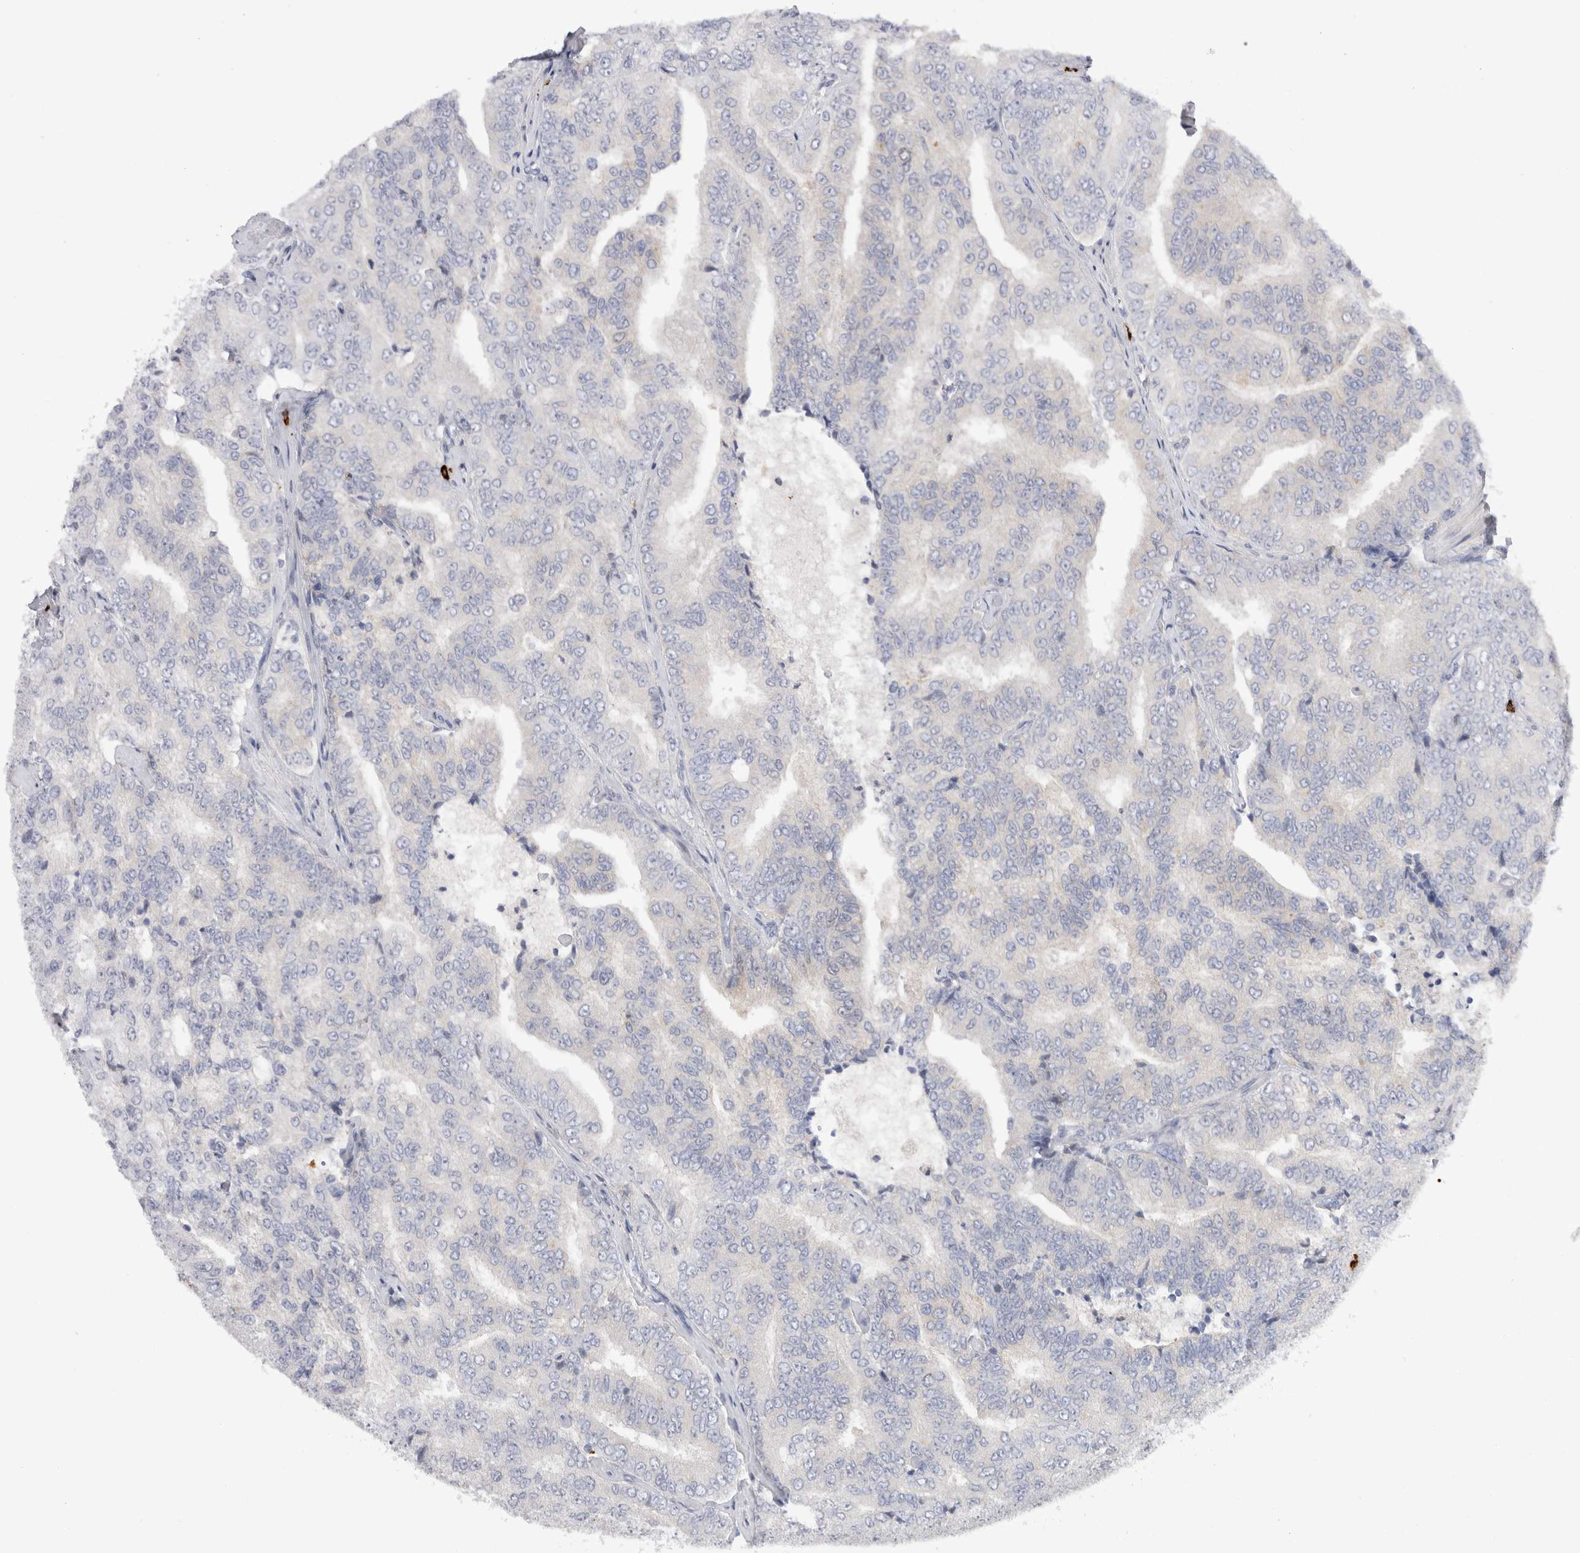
{"staining": {"intensity": "negative", "quantity": "none", "location": "none"}, "tissue": "prostate cancer", "cell_type": "Tumor cells", "image_type": "cancer", "snomed": [{"axis": "morphology", "description": "Adenocarcinoma, High grade"}, {"axis": "topography", "description": "Prostate"}], "caption": "DAB immunohistochemical staining of human prostate cancer demonstrates no significant positivity in tumor cells.", "gene": "SPINK2", "patient": {"sex": "male", "age": 58}}